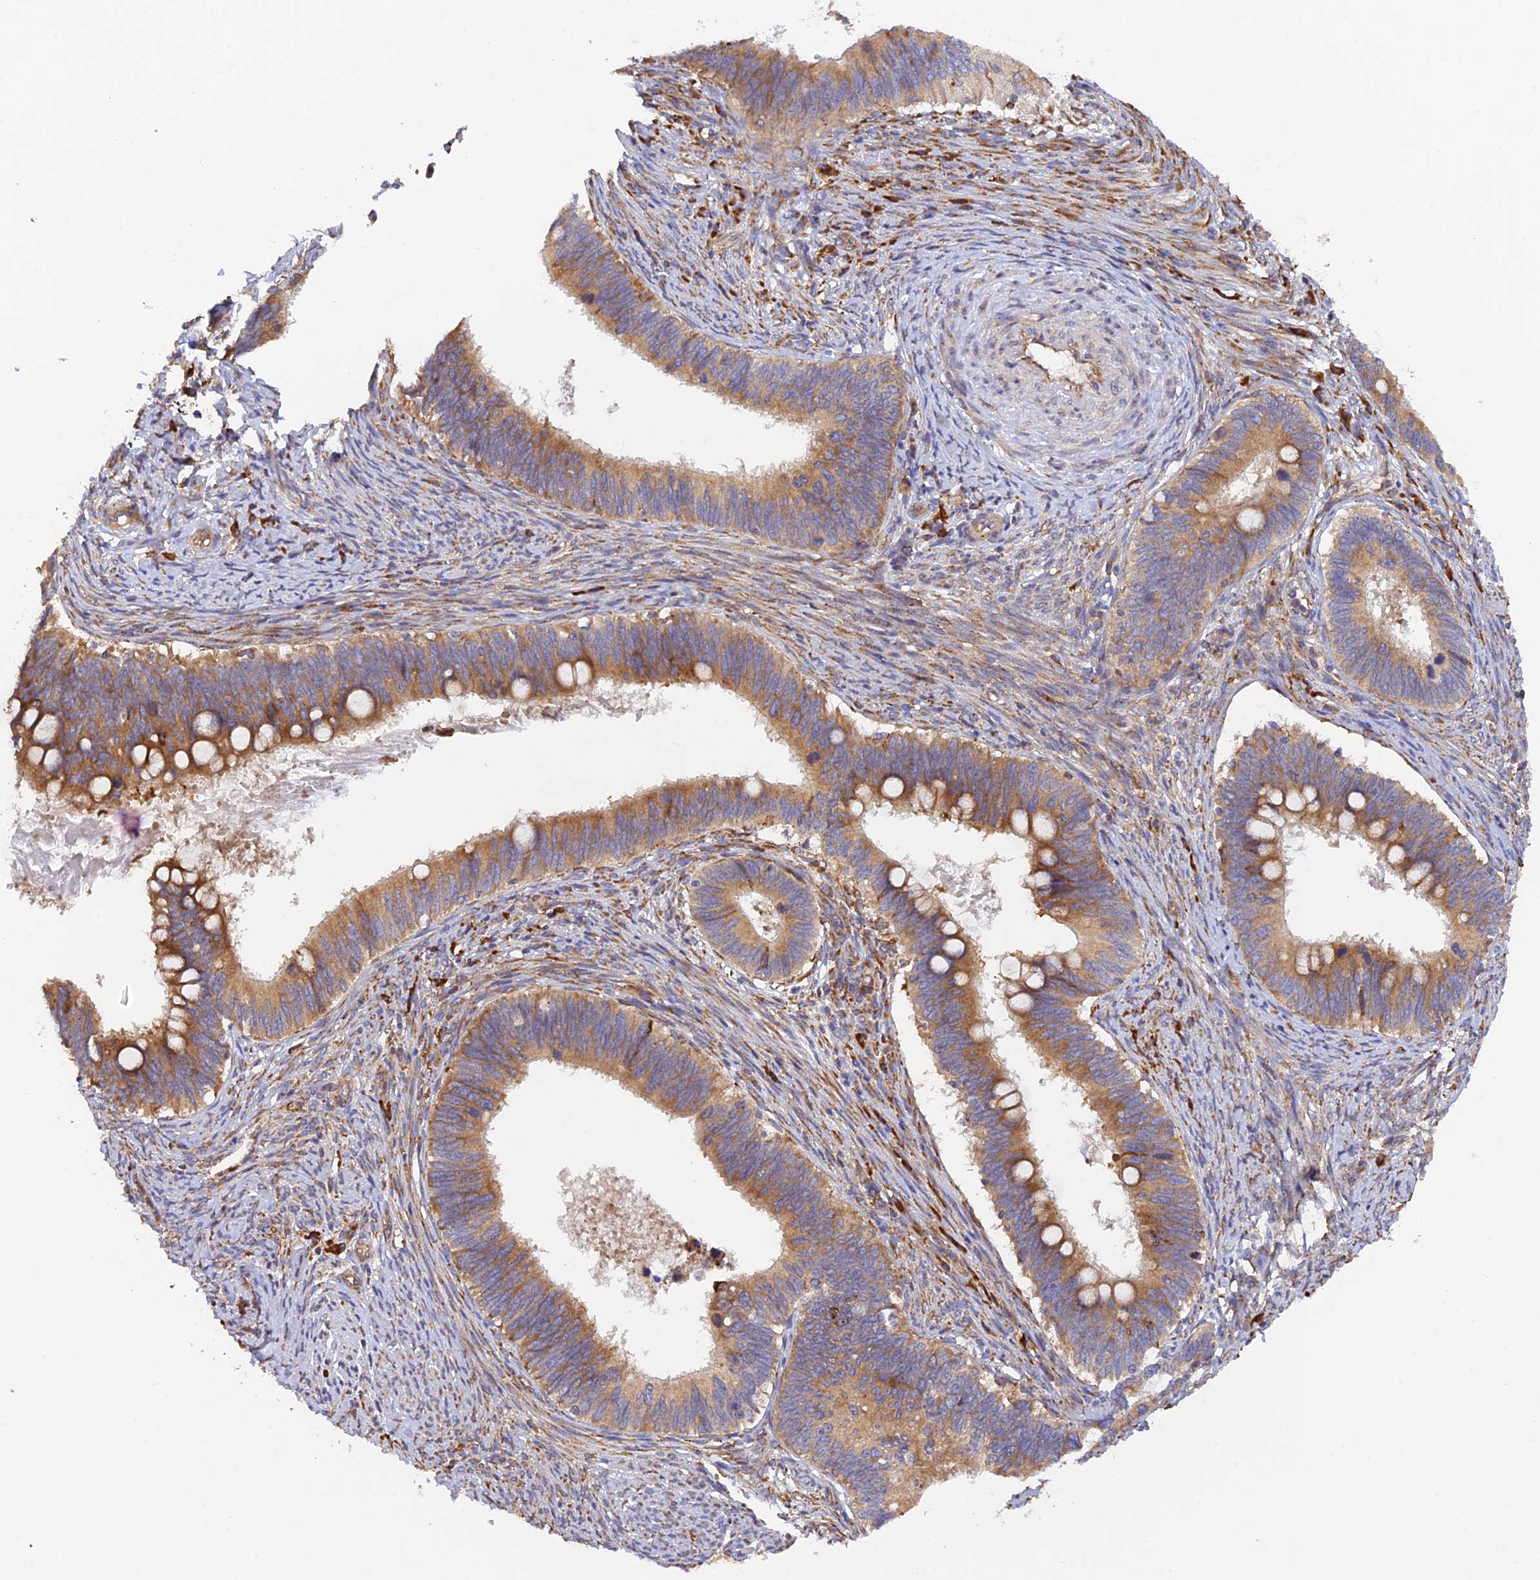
{"staining": {"intensity": "moderate", "quantity": ">75%", "location": "cytoplasmic/membranous"}, "tissue": "cervical cancer", "cell_type": "Tumor cells", "image_type": "cancer", "snomed": [{"axis": "morphology", "description": "Adenocarcinoma, NOS"}, {"axis": "topography", "description": "Cervix"}], "caption": "A histopathology image of human cervical cancer stained for a protein exhibits moderate cytoplasmic/membranous brown staining in tumor cells.", "gene": "RPL5", "patient": {"sex": "female", "age": 42}}